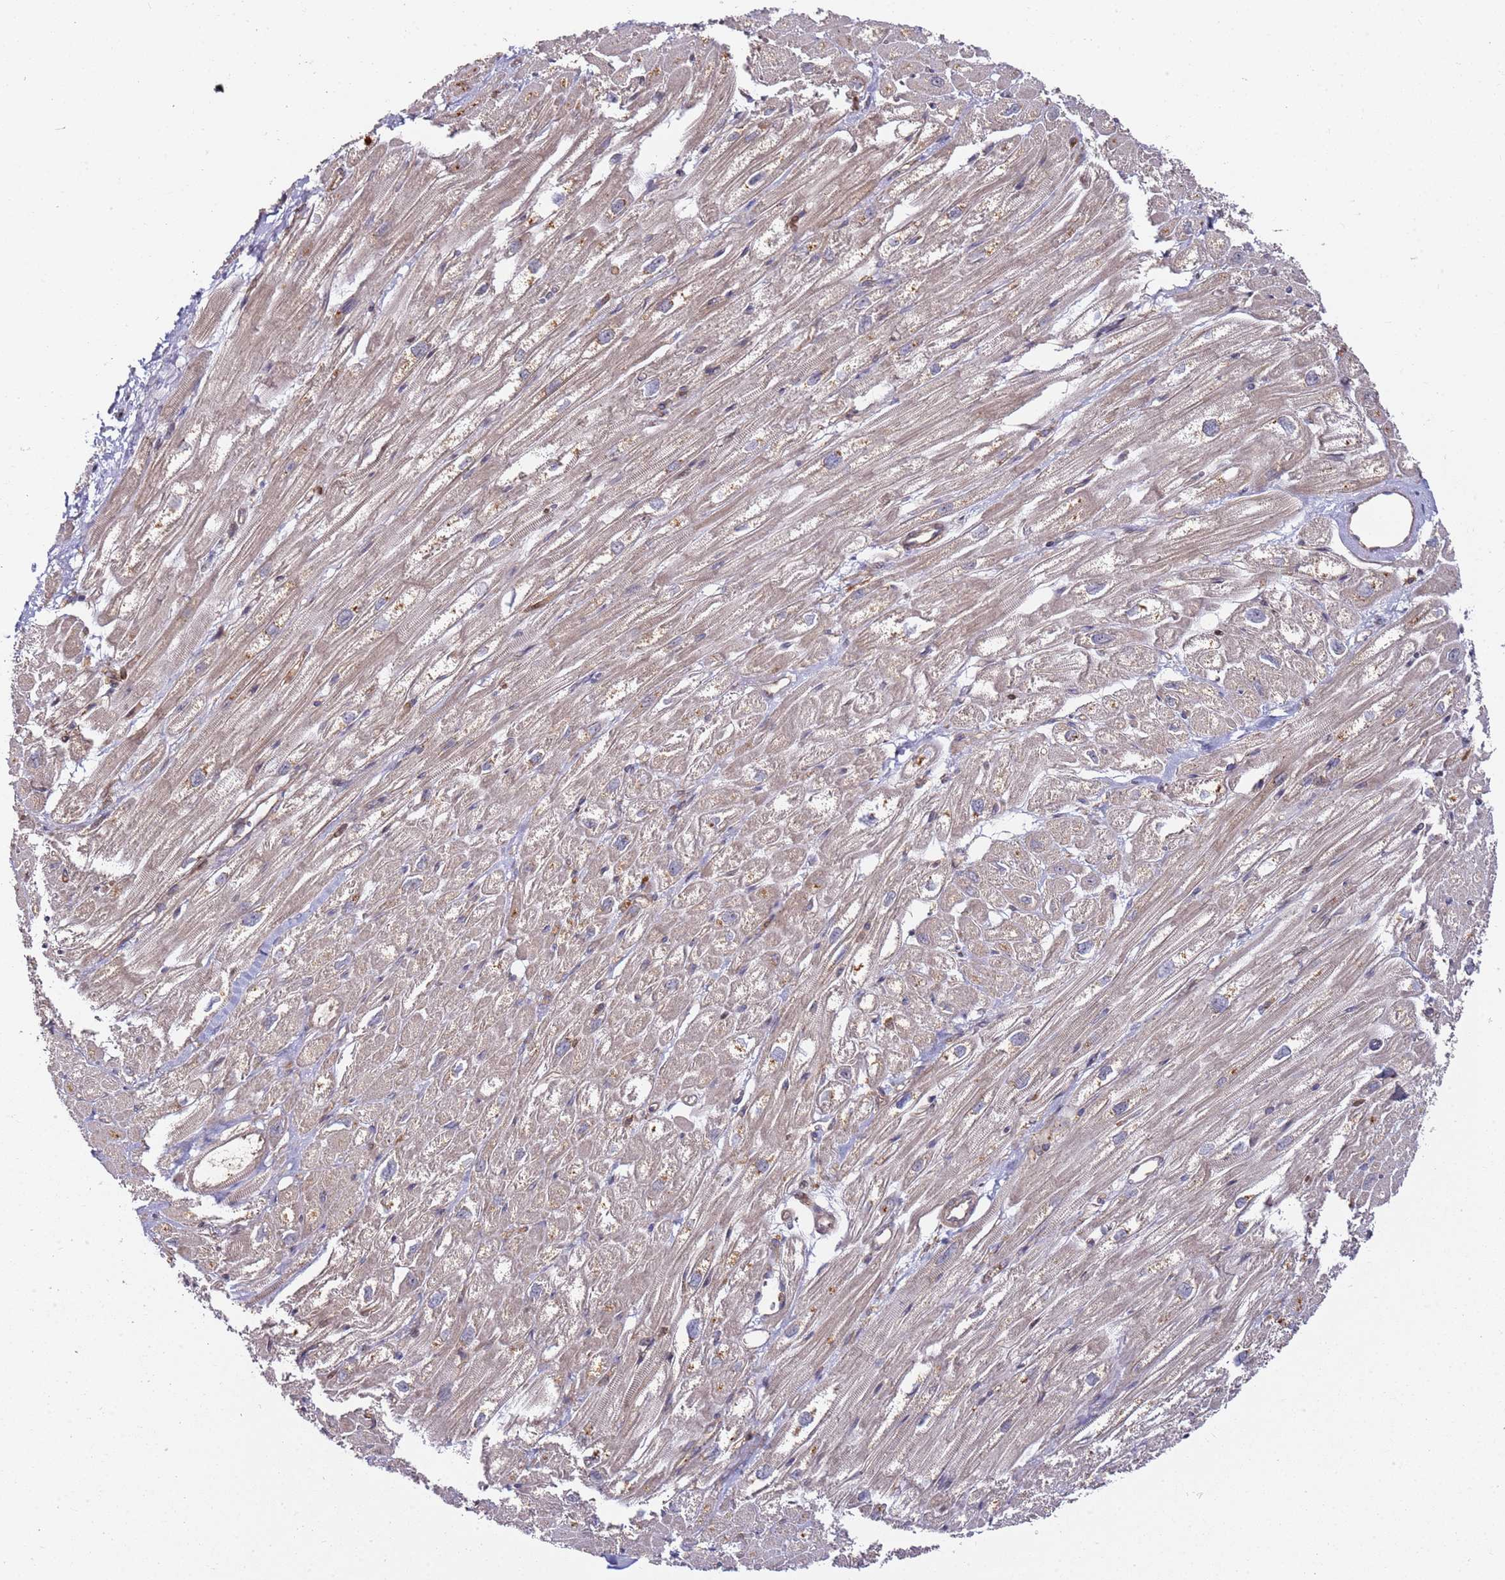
{"staining": {"intensity": "moderate", "quantity": "25%-75%", "location": "cytoplasmic/membranous"}, "tissue": "heart muscle", "cell_type": "Cardiomyocytes", "image_type": "normal", "snomed": [{"axis": "morphology", "description": "Normal tissue, NOS"}, {"axis": "topography", "description": "Heart"}], "caption": "Protein staining of benign heart muscle reveals moderate cytoplasmic/membranous positivity in approximately 25%-75% of cardiomyocytes.", "gene": "PRMT7", "patient": {"sex": "male", "age": 50}}